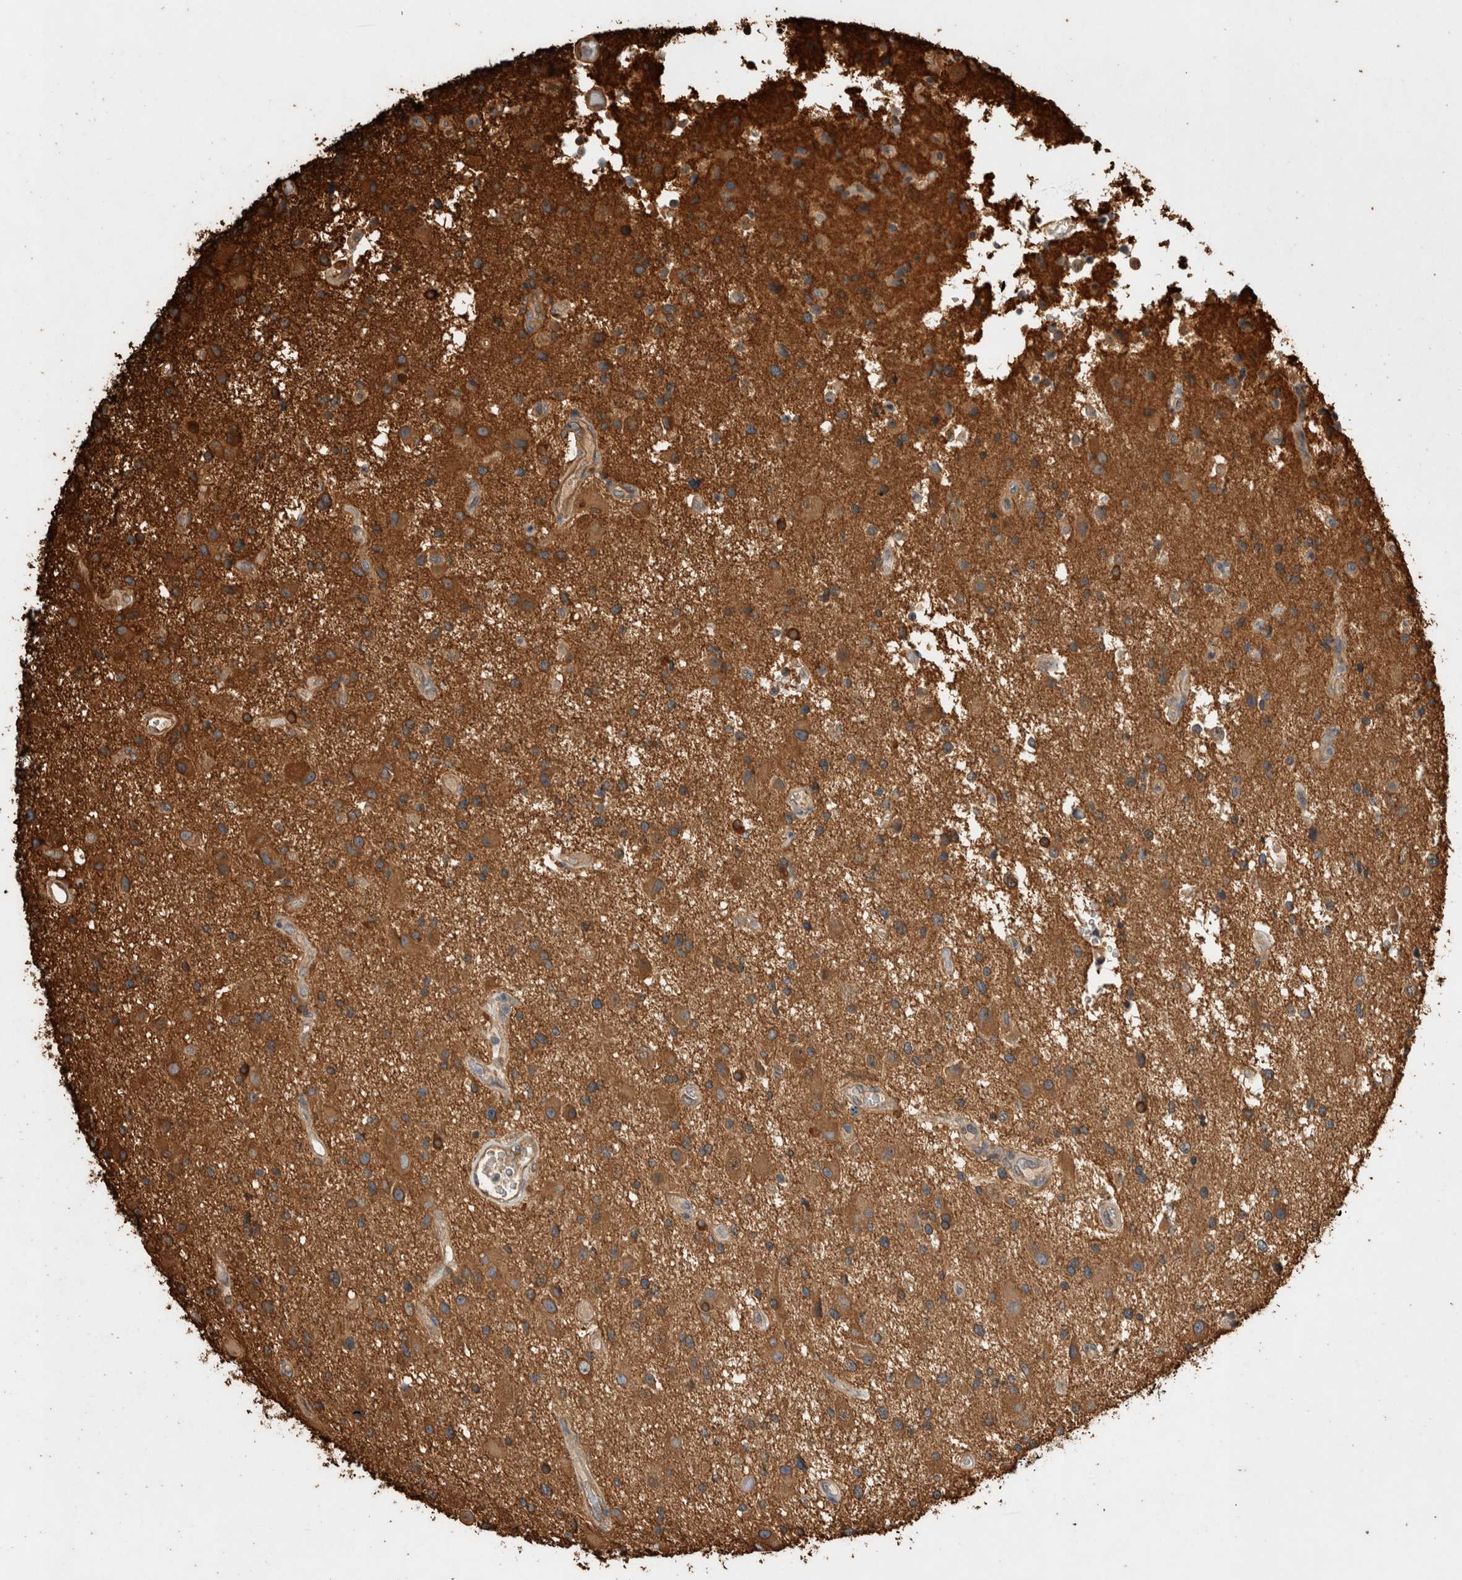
{"staining": {"intensity": "strong", "quantity": "25%-75%", "location": "cytoplasmic/membranous"}, "tissue": "glioma", "cell_type": "Tumor cells", "image_type": "cancer", "snomed": [{"axis": "morphology", "description": "Glioma, malignant, High grade"}, {"axis": "topography", "description": "Brain"}], "caption": "A histopathology image of human glioma stained for a protein shows strong cytoplasmic/membranous brown staining in tumor cells. (Stains: DAB in brown, nuclei in blue, Microscopy: brightfield microscopy at high magnification).", "gene": "ZNF397", "patient": {"sex": "male", "age": 33}}